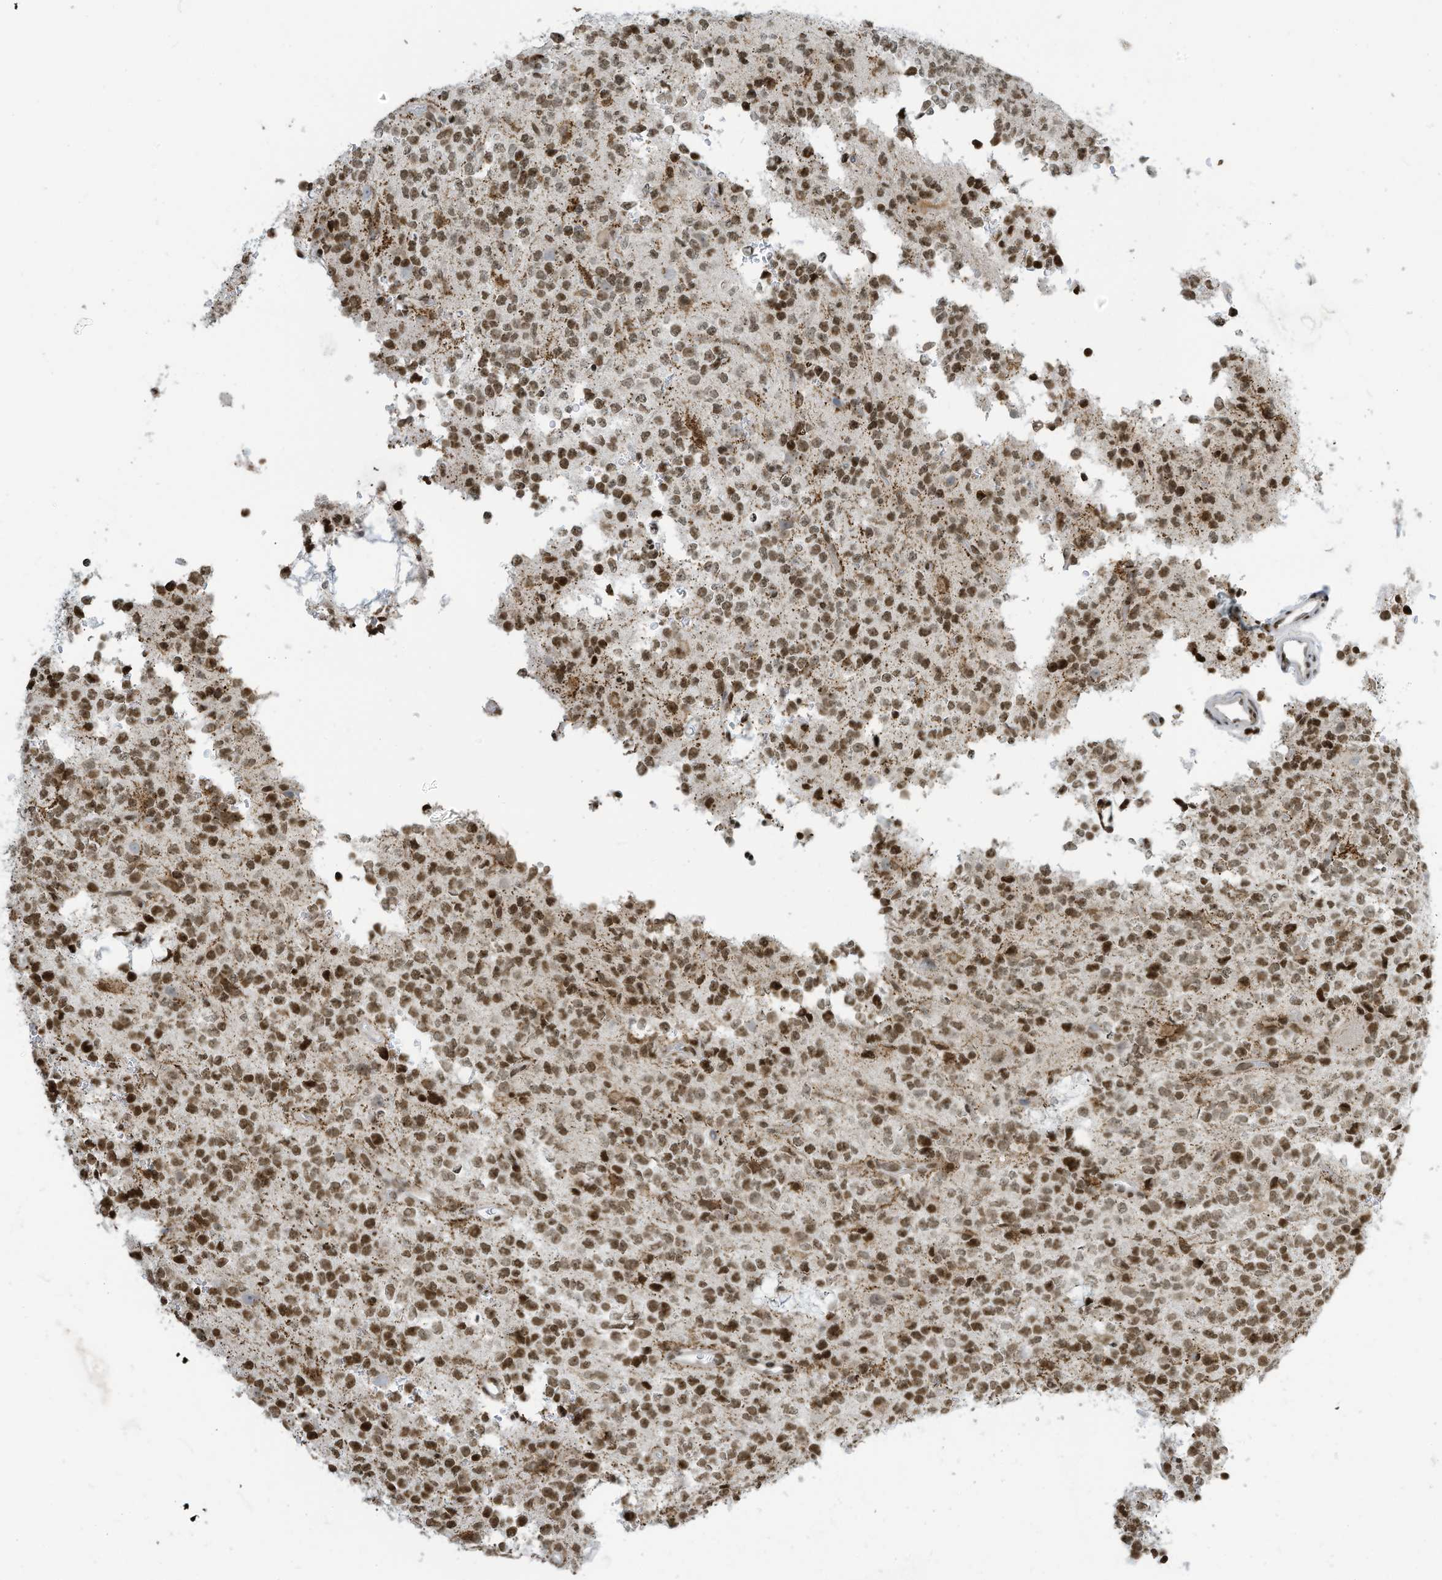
{"staining": {"intensity": "moderate", "quantity": "25%-75%", "location": "nuclear"}, "tissue": "glioma", "cell_type": "Tumor cells", "image_type": "cancer", "snomed": [{"axis": "morphology", "description": "Glioma, malignant, High grade"}, {"axis": "topography", "description": "Brain"}], "caption": "Moderate nuclear expression is seen in approximately 25%-75% of tumor cells in high-grade glioma (malignant).", "gene": "ADI1", "patient": {"sex": "female", "age": 62}}